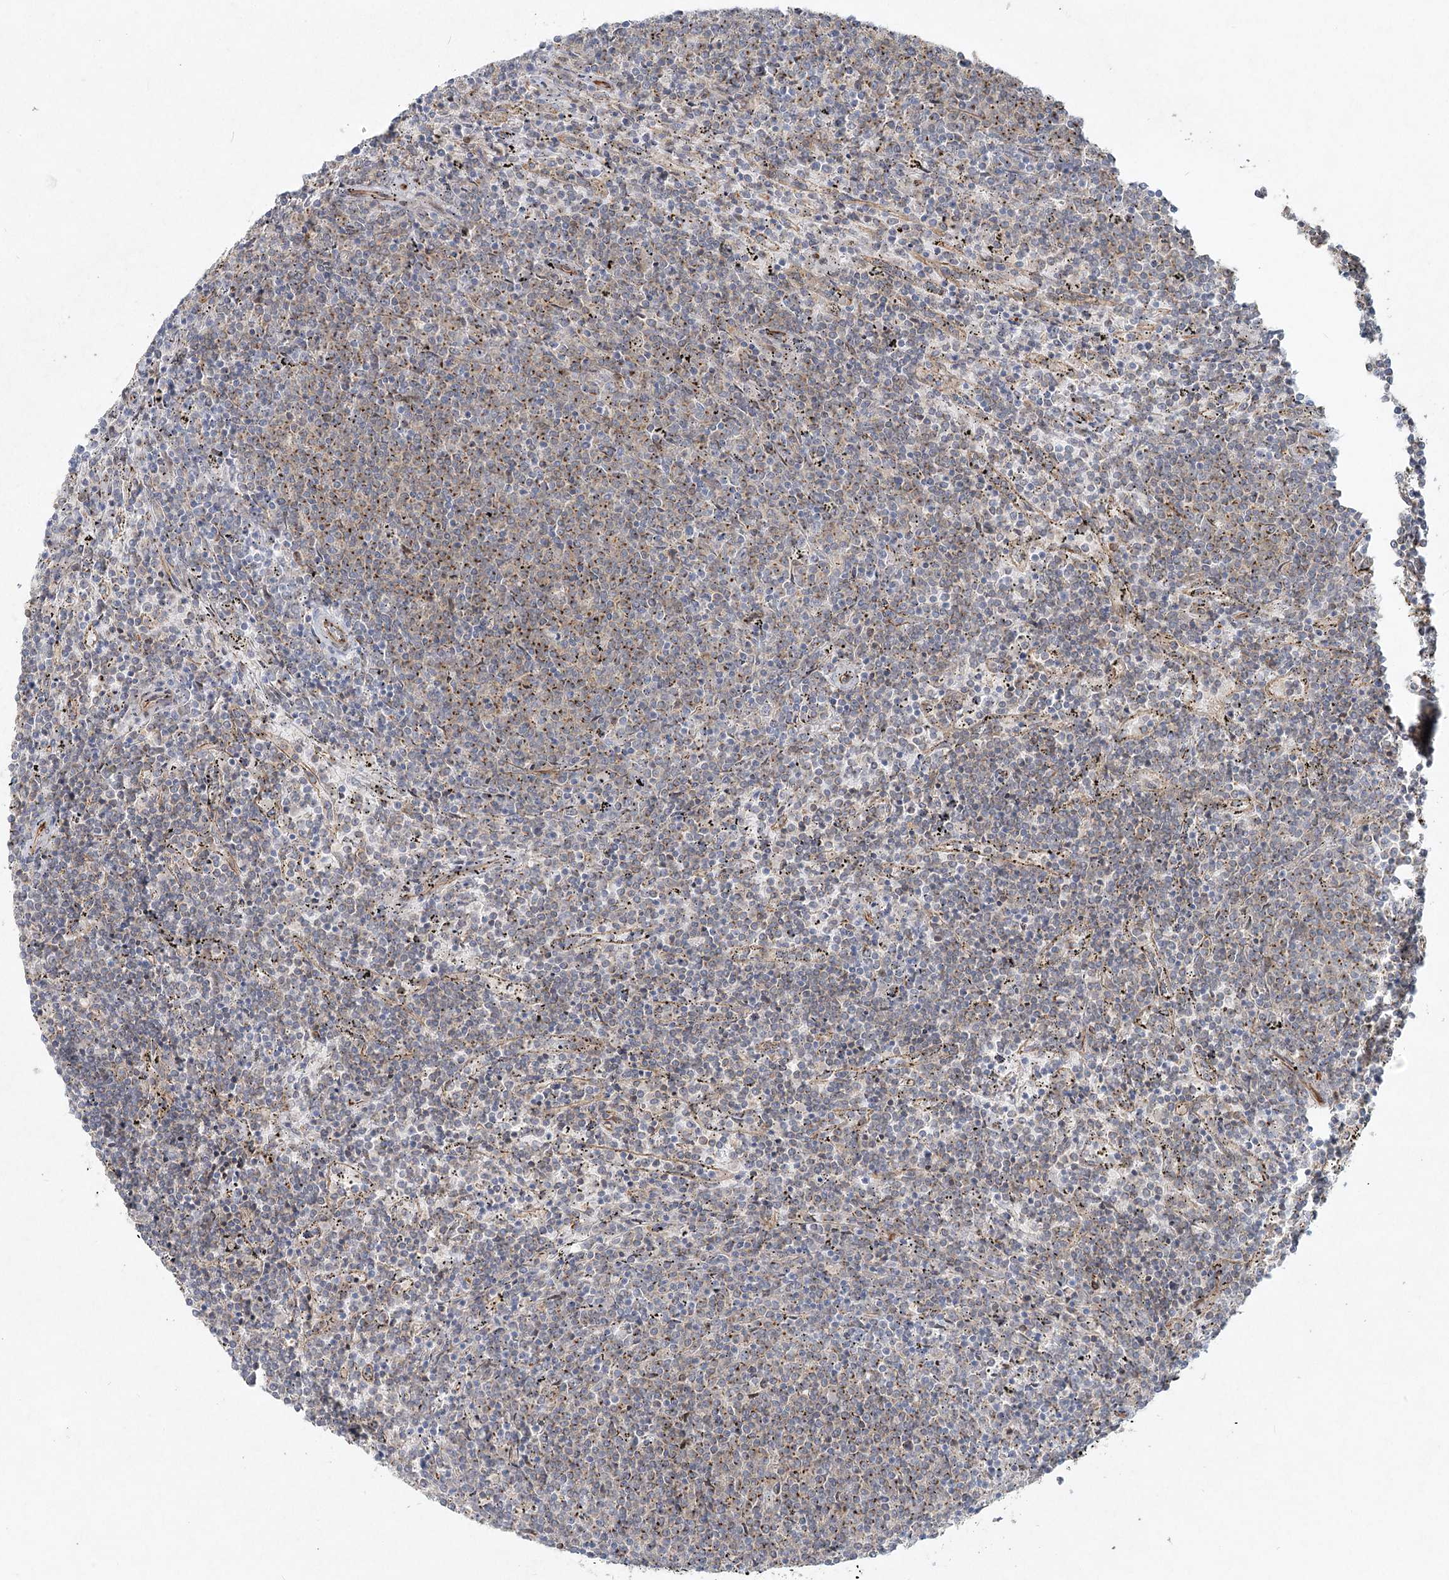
{"staining": {"intensity": "moderate", "quantity": "25%-75%", "location": "cytoplasmic/membranous"}, "tissue": "lymphoma", "cell_type": "Tumor cells", "image_type": "cancer", "snomed": [{"axis": "morphology", "description": "Malignant lymphoma, non-Hodgkin's type, Low grade"}, {"axis": "topography", "description": "Spleen"}], "caption": "Protein expression analysis of lymphoma displays moderate cytoplasmic/membranous positivity in approximately 25%-75% of tumor cells. Nuclei are stained in blue.", "gene": "LRP2BP", "patient": {"sex": "female", "age": 50}}